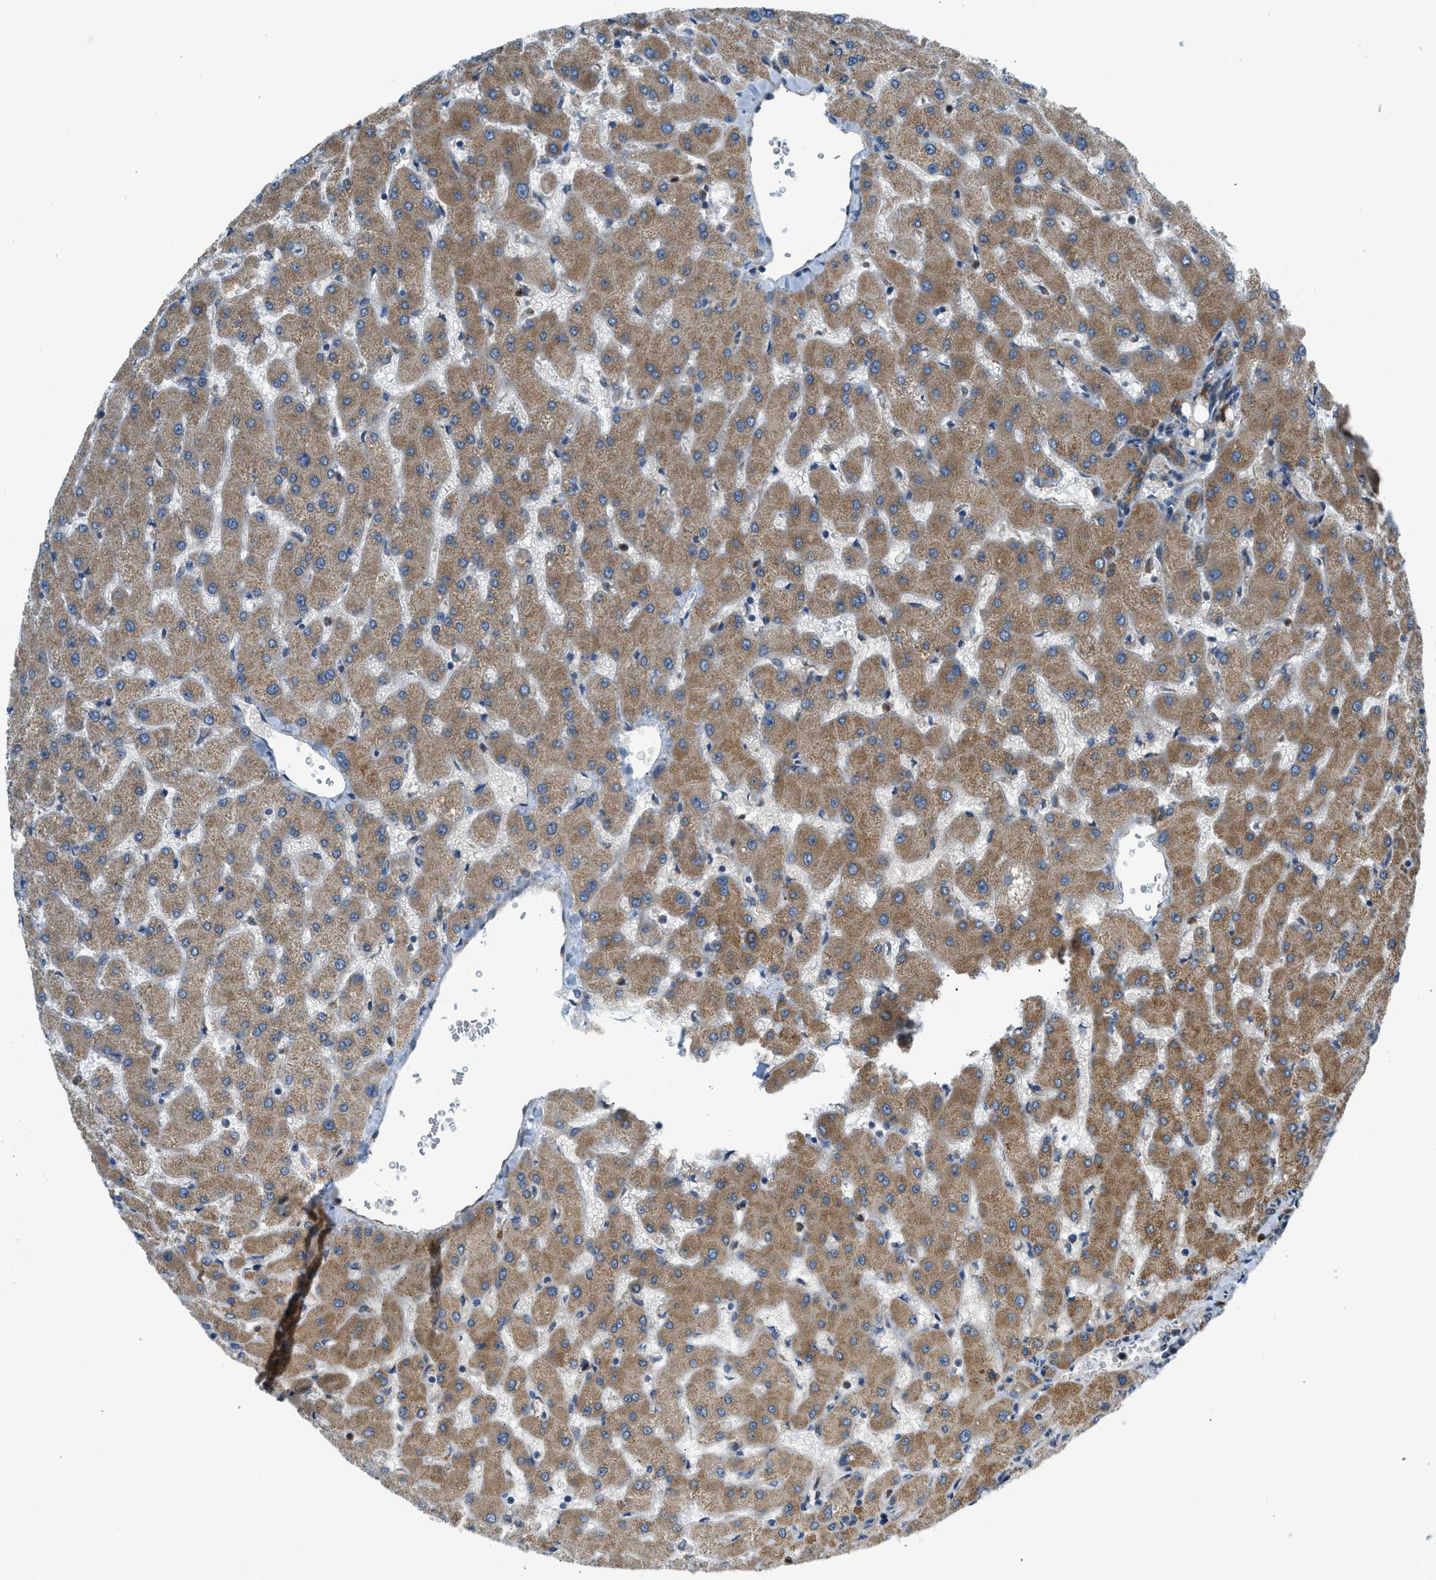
{"staining": {"intensity": "weak", "quantity": ">75%", "location": "cytoplasmic/membranous"}, "tissue": "liver", "cell_type": "Cholangiocytes", "image_type": "normal", "snomed": [{"axis": "morphology", "description": "Normal tissue, NOS"}, {"axis": "topography", "description": "Liver"}], "caption": "Liver stained with IHC displays weak cytoplasmic/membranous expression in about >75% of cholangiocytes. The staining is performed using DAB brown chromogen to label protein expression. The nuclei are counter-stained blue using hematoxylin.", "gene": "EDARADD", "patient": {"sex": "female", "age": 63}}